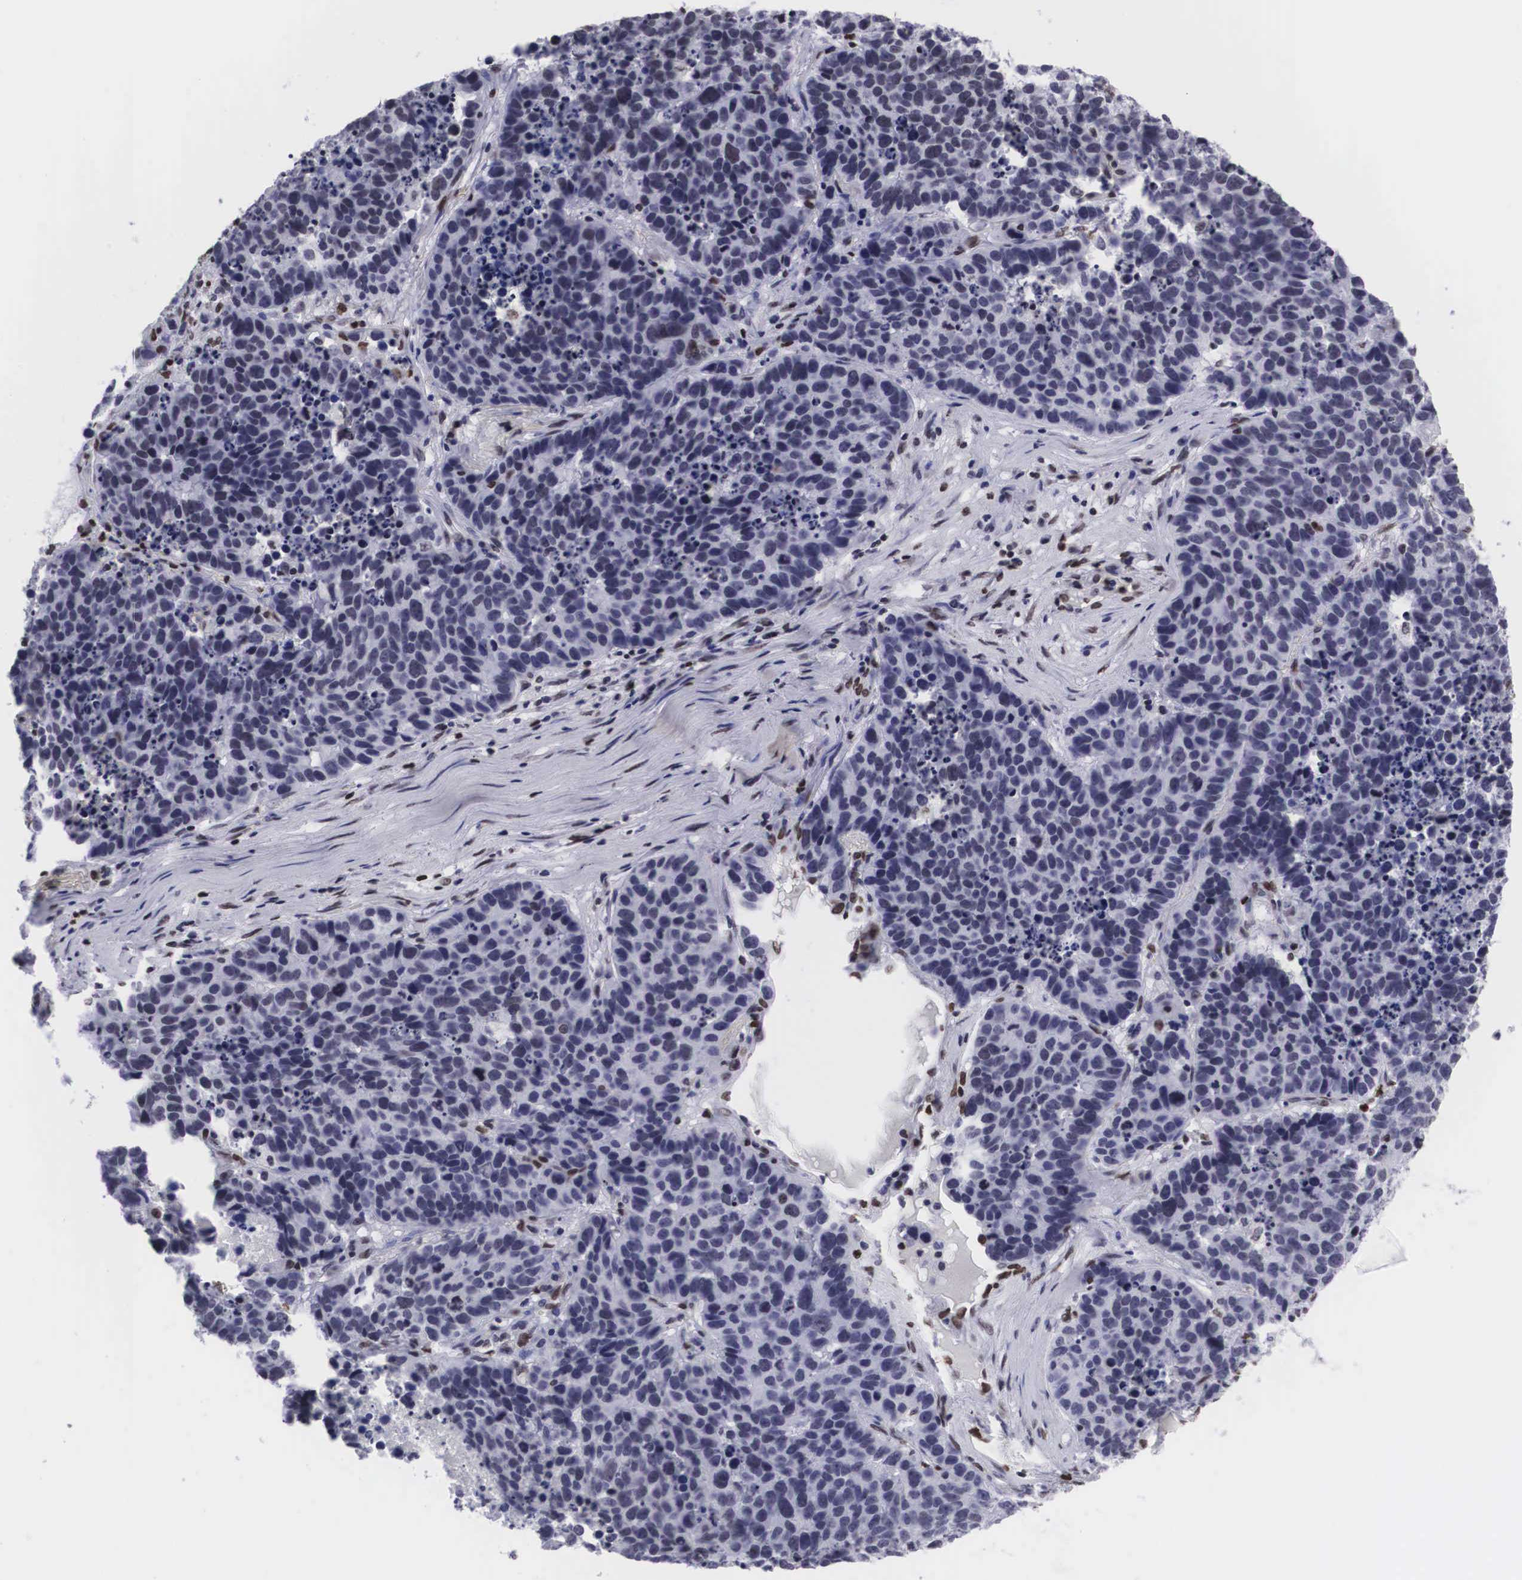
{"staining": {"intensity": "moderate", "quantity": "25%-75%", "location": "nuclear"}, "tissue": "lung cancer", "cell_type": "Tumor cells", "image_type": "cancer", "snomed": [{"axis": "morphology", "description": "Carcinoid, malignant, NOS"}, {"axis": "topography", "description": "Lung"}], "caption": "This photomicrograph exhibits carcinoid (malignant) (lung) stained with immunohistochemistry (IHC) to label a protein in brown. The nuclear of tumor cells show moderate positivity for the protein. Nuclei are counter-stained blue.", "gene": "MECP2", "patient": {"sex": "male", "age": 60}}